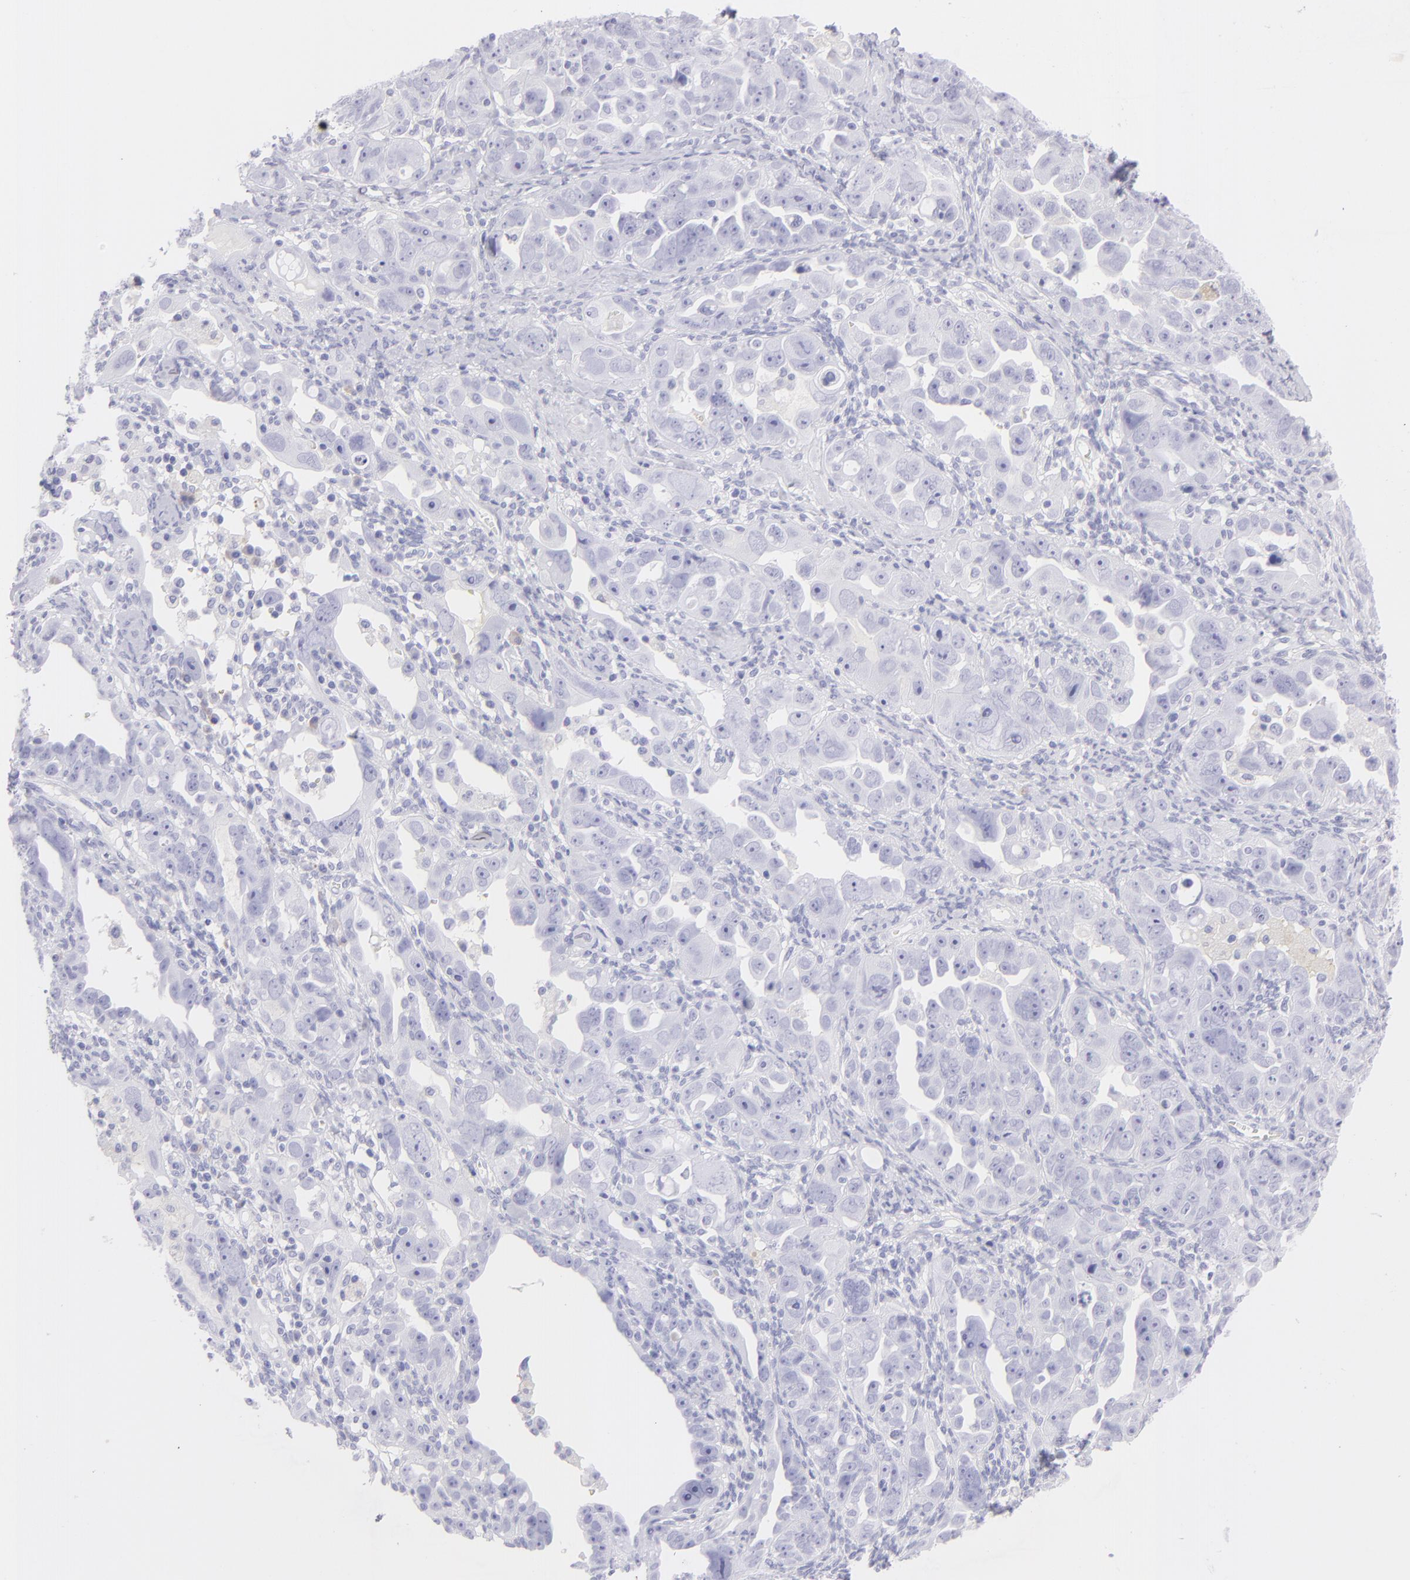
{"staining": {"intensity": "negative", "quantity": "none", "location": "none"}, "tissue": "ovarian cancer", "cell_type": "Tumor cells", "image_type": "cancer", "snomed": [{"axis": "morphology", "description": "Cystadenocarcinoma, serous, NOS"}, {"axis": "topography", "description": "Ovary"}], "caption": "This histopathology image is of serous cystadenocarcinoma (ovarian) stained with immunohistochemistry (IHC) to label a protein in brown with the nuclei are counter-stained blue. There is no staining in tumor cells.", "gene": "SLC1A2", "patient": {"sex": "female", "age": 66}}